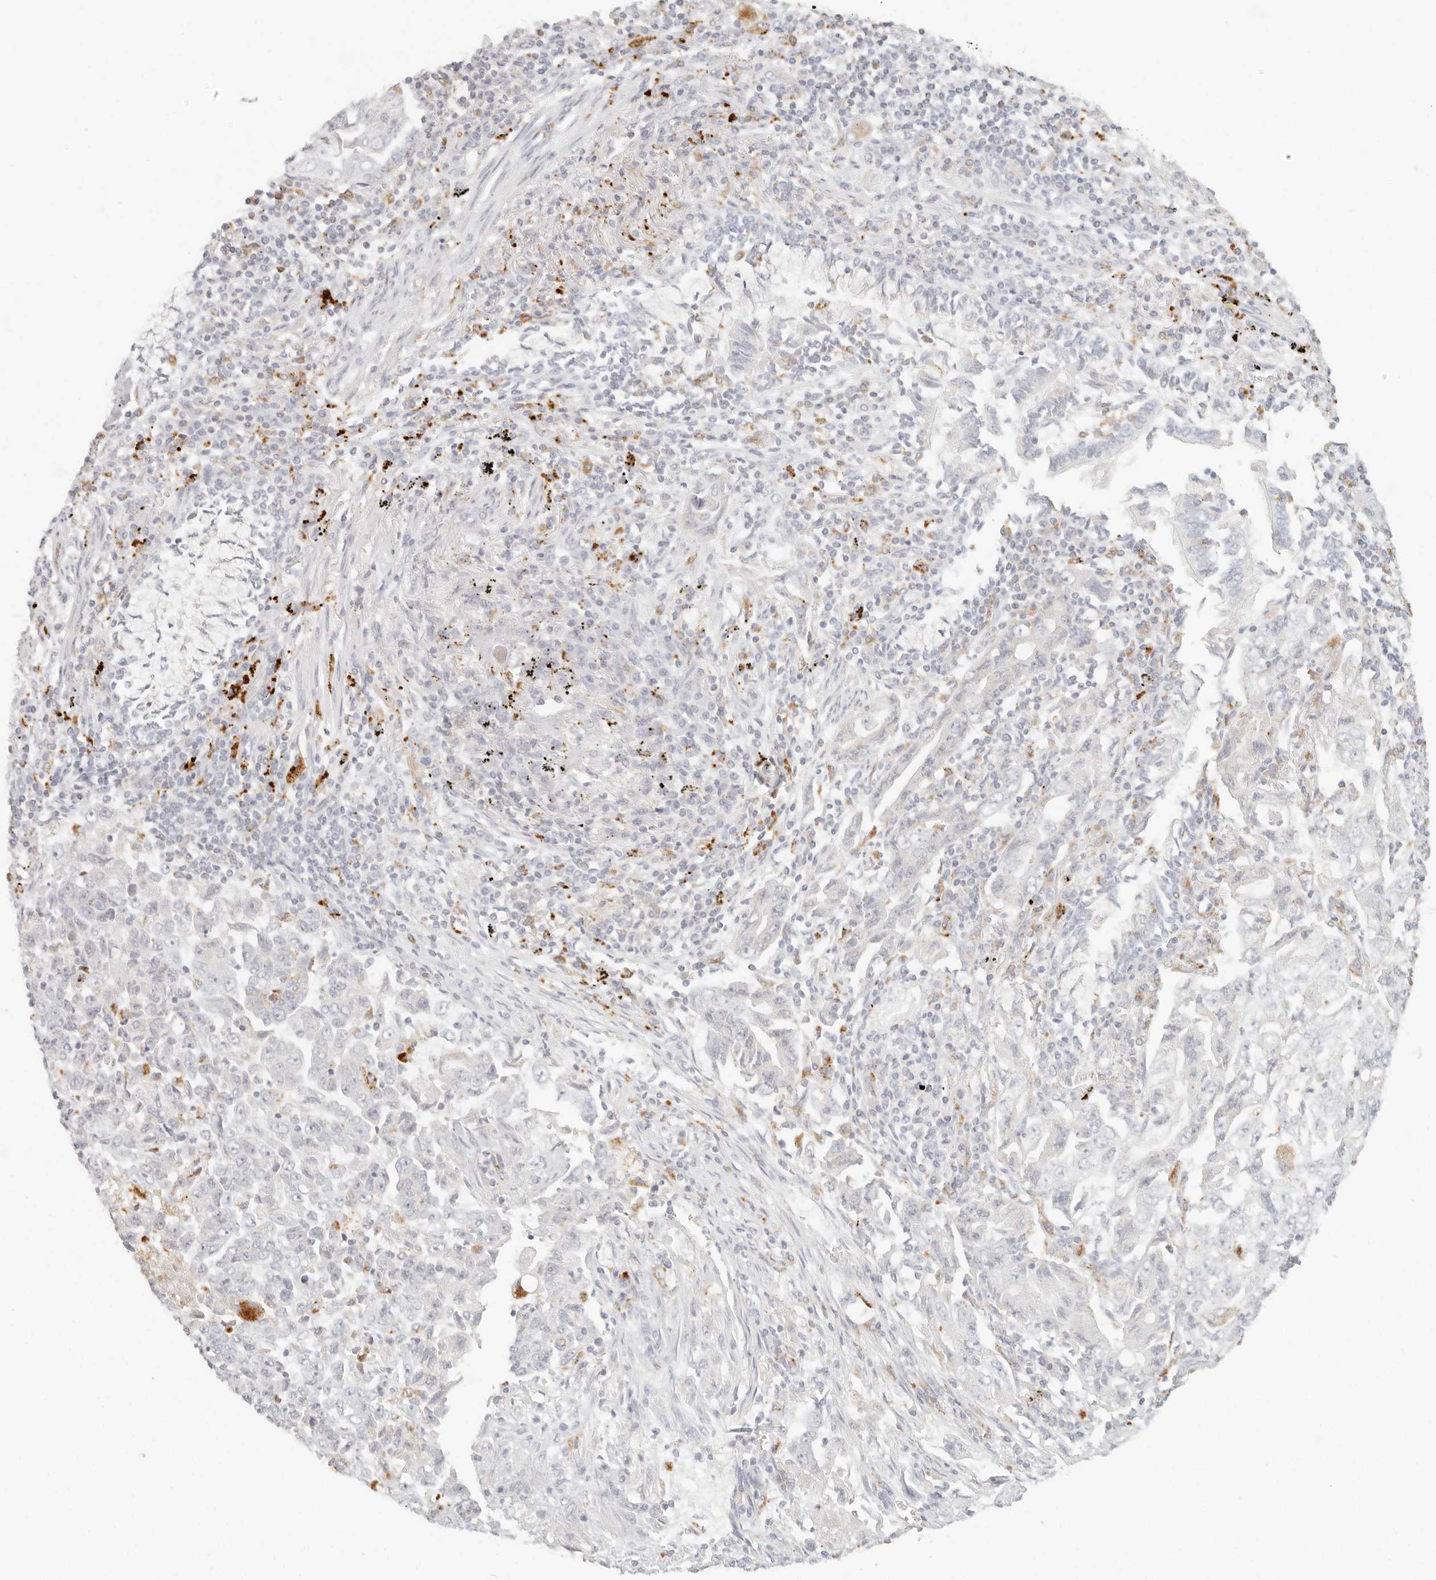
{"staining": {"intensity": "moderate", "quantity": "<25%", "location": "cytoplasmic/membranous"}, "tissue": "lung cancer", "cell_type": "Tumor cells", "image_type": "cancer", "snomed": [{"axis": "morphology", "description": "Adenocarcinoma, NOS"}, {"axis": "topography", "description": "Lung"}], "caption": "A low amount of moderate cytoplasmic/membranous staining is identified in approximately <25% of tumor cells in lung cancer (adenocarcinoma) tissue.", "gene": "RNASET2", "patient": {"sex": "female", "age": 51}}